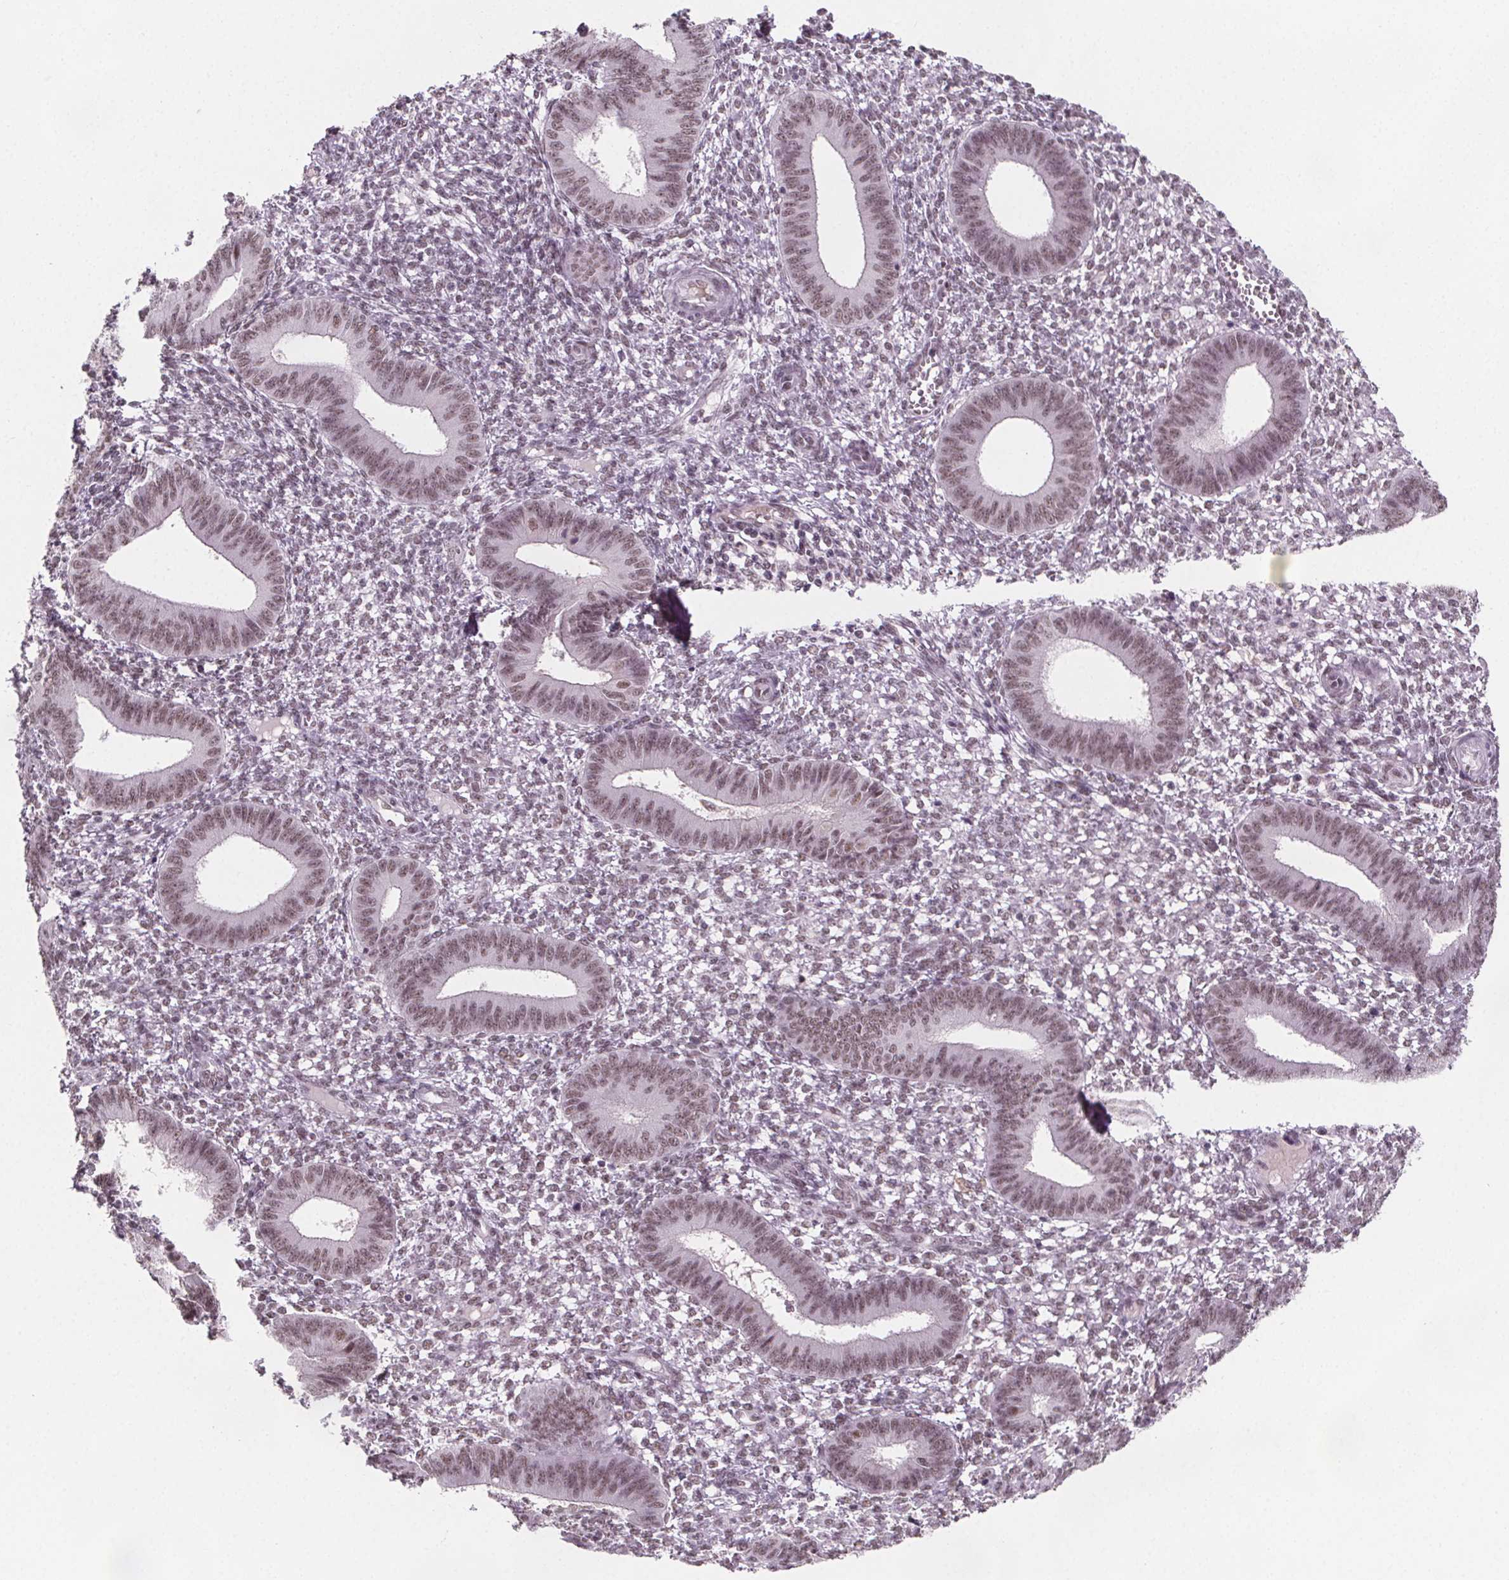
{"staining": {"intensity": "negative", "quantity": "none", "location": "none"}, "tissue": "endometrium", "cell_type": "Cells in endometrial stroma", "image_type": "normal", "snomed": [{"axis": "morphology", "description": "Normal tissue, NOS"}, {"axis": "topography", "description": "Endometrium"}], "caption": "The immunohistochemistry (IHC) micrograph has no significant positivity in cells in endometrial stroma of endometrium. (Stains: DAB (3,3'-diaminobenzidine) immunohistochemistry (IHC) with hematoxylin counter stain, Microscopy: brightfield microscopy at high magnification).", "gene": "ZNF572", "patient": {"sex": "female", "age": 42}}